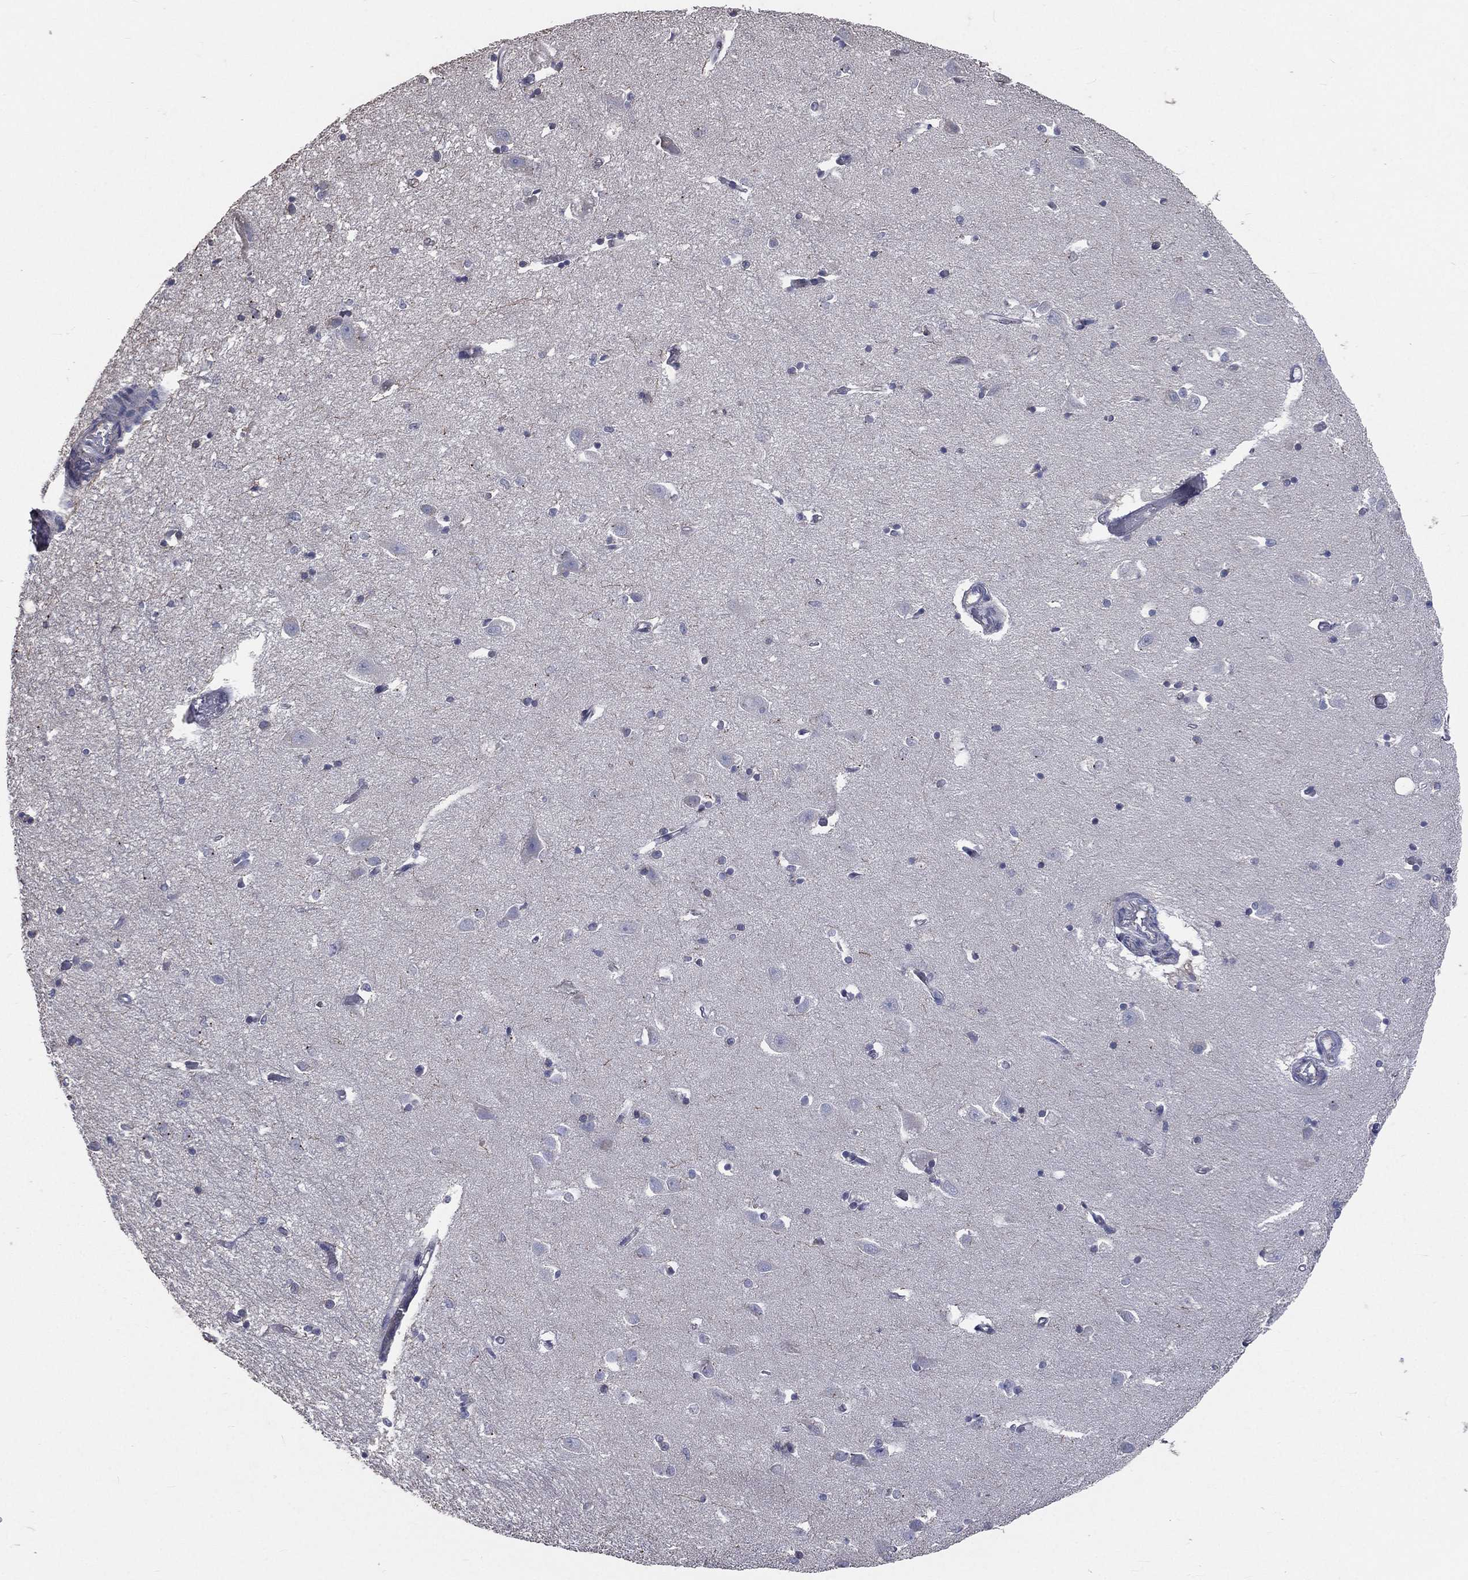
{"staining": {"intensity": "negative", "quantity": "none", "location": "none"}, "tissue": "hippocampus", "cell_type": "Glial cells", "image_type": "normal", "snomed": [{"axis": "morphology", "description": "Normal tissue, NOS"}, {"axis": "topography", "description": "Lateral ventricle wall"}, {"axis": "topography", "description": "Hippocampus"}], "caption": "Immunohistochemistry of normal human hippocampus reveals no positivity in glial cells. (DAB (3,3'-diaminobenzidine) immunohistochemistry (IHC) with hematoxylin counter stain).", "gene": "CROCC", "patient": {"sex": "female", "age": 63}}